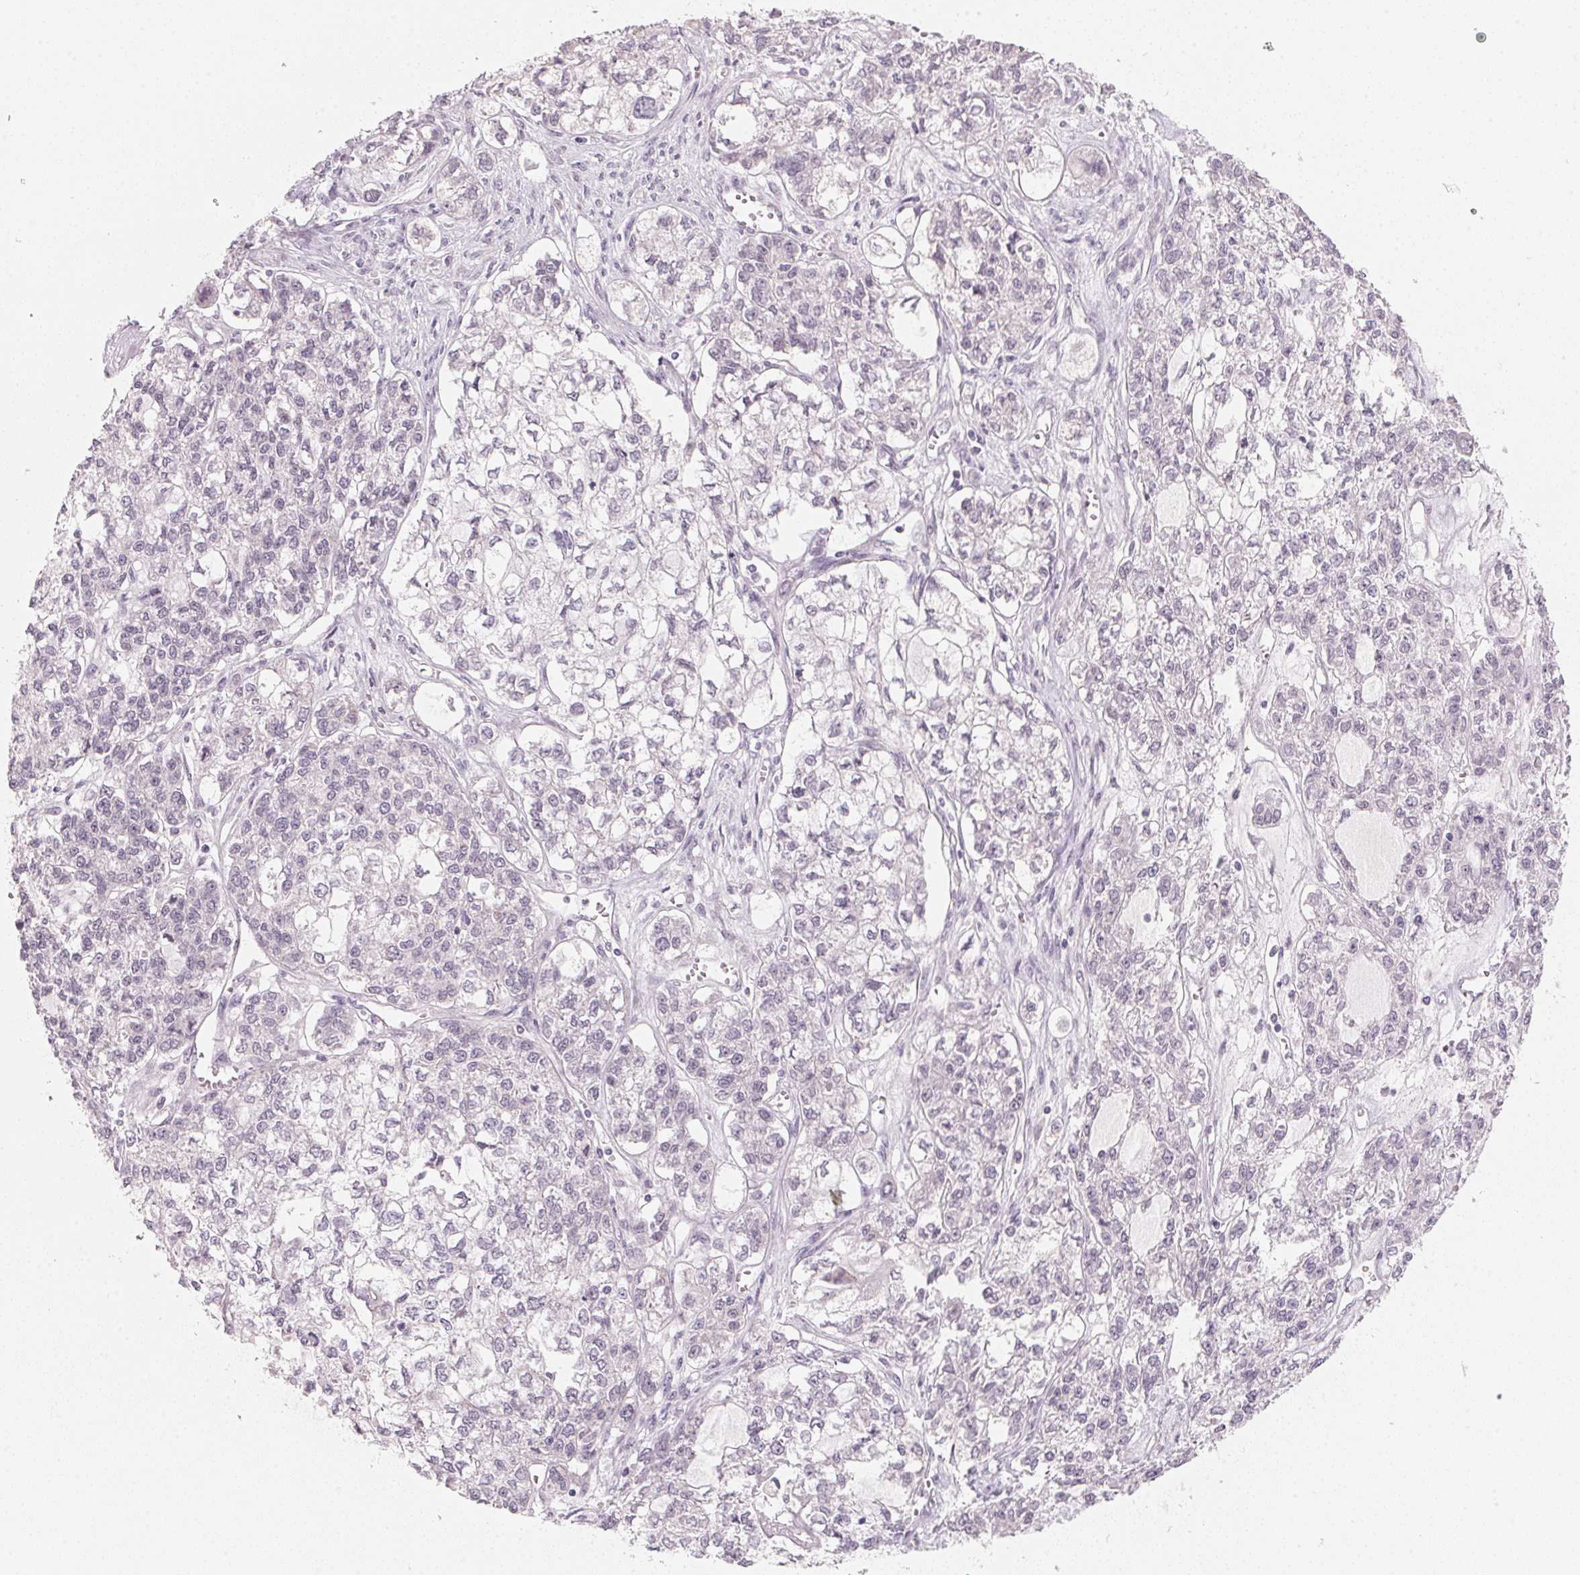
{"staining": {"intensity": "negative", "quantity": "none", "location": "none"}, "tissue": "ovarian cancer", "cell_type": "Tumor cells", "image_type": "cancer", "snomed": [{"axis": "morphology", "description": "Carcinoma, endometroid"}, {"axis": "topography", "description": "Ovary"}], "caption": "Immunohistochemistry (IHC) micrograph of neoplastic tissue: ovarian endometroid carcinoma stained with DAB (3,3'-diaminobenzidine) shows no significant protein staining in tumor cells.", "gene": "ANKRD31", "patient": {"sex": "female", "age": 64}}